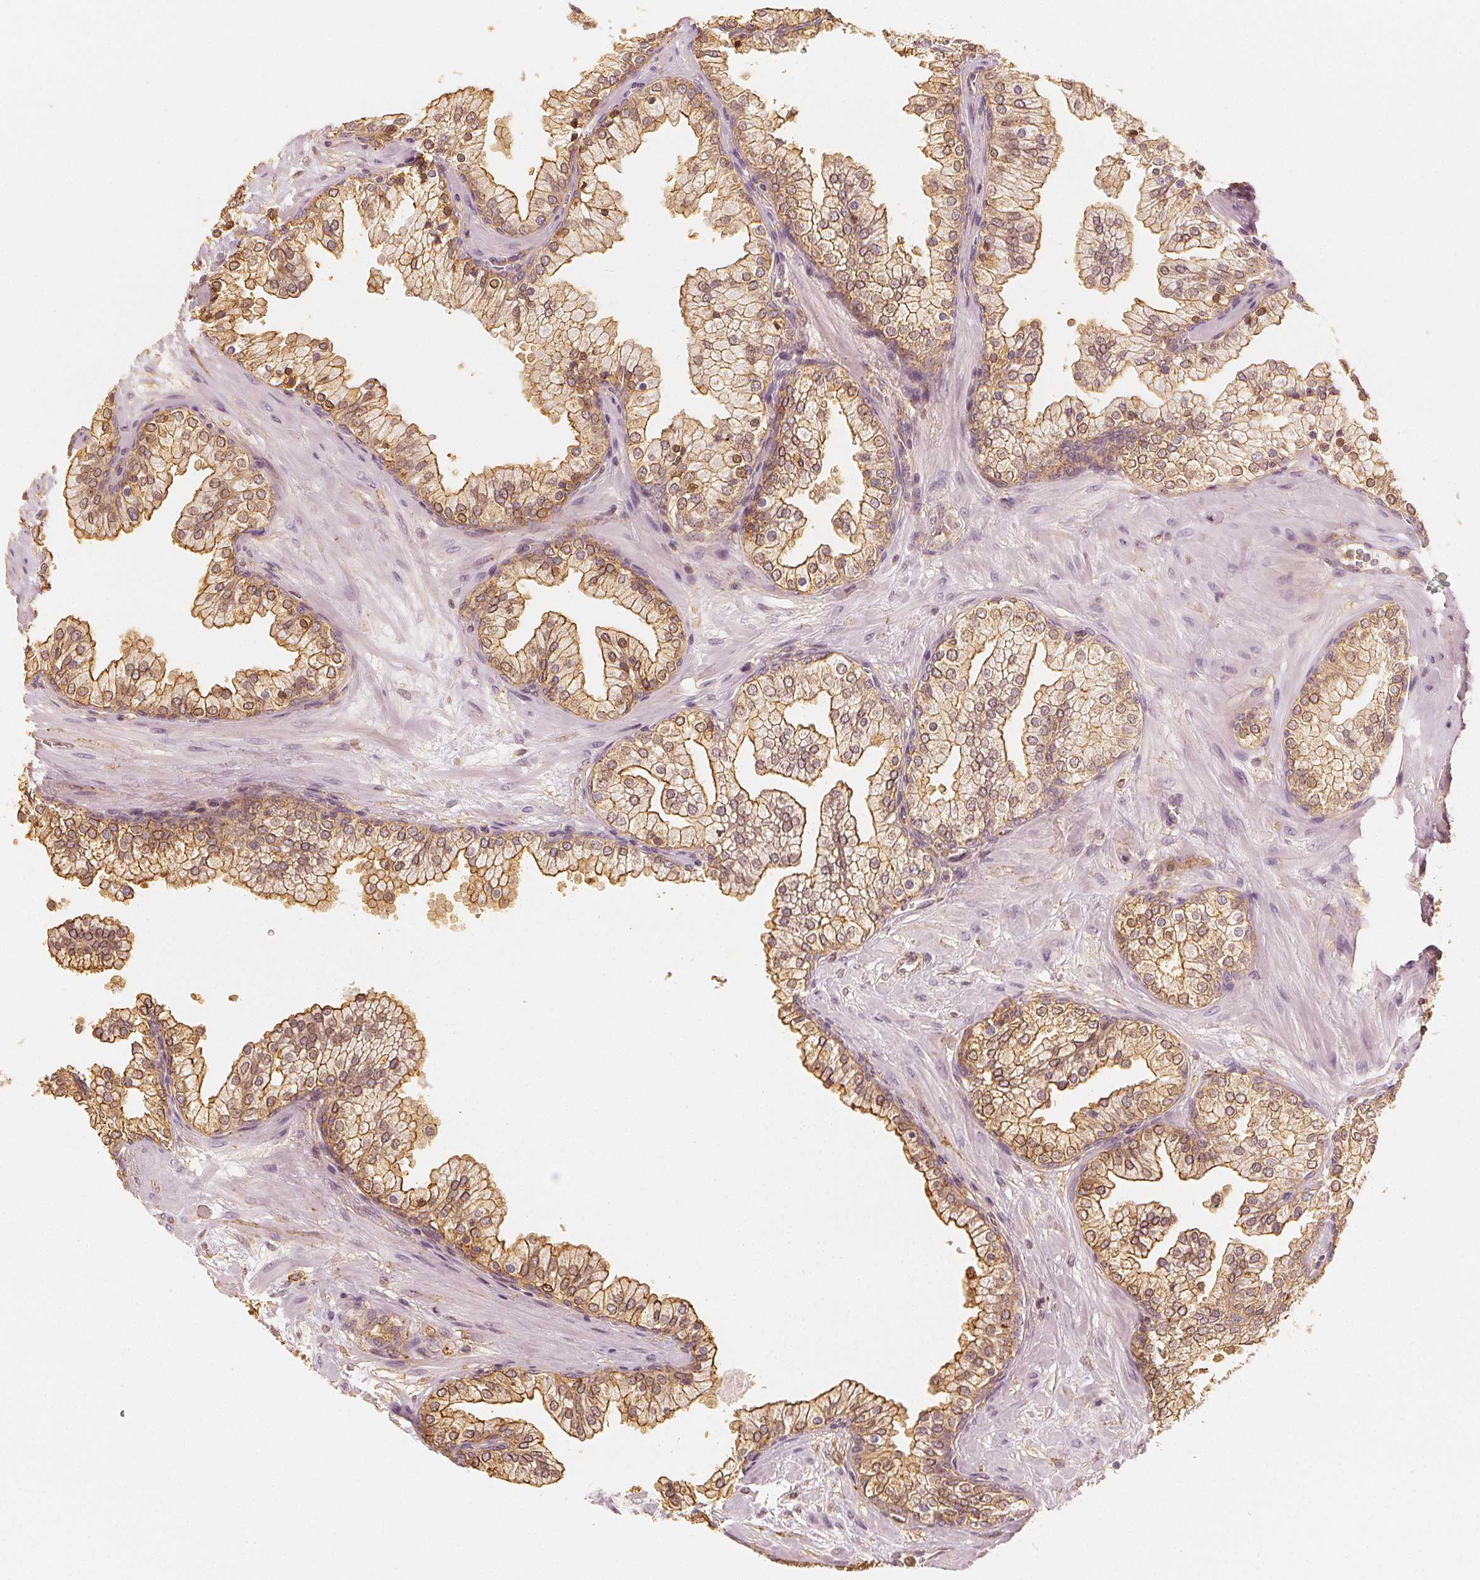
{"staining": {"intensity": "moderate", "quantity": ">75%", "location": "cytoplasmic/membranous"}, "tissue": "prostate", "cell_type": "Glandular cells", "image_type": "normal", "snomed": [{"axis": "morphology", "description": "Normal tissue, NOS"}, {"axis": "topography", "description": "Prostate"}, {"axis": "topography", "description": "Peripheral nerve tissue"}], "caption": "Protein staining by immunohistochemistry (IHC) reveals moderate cytoplasmic/membranous positivity in about >75% of glandular cells in benign prostate.", "gene": "ARHGAP26", "patient": {"sex": "male", "age": 61}}